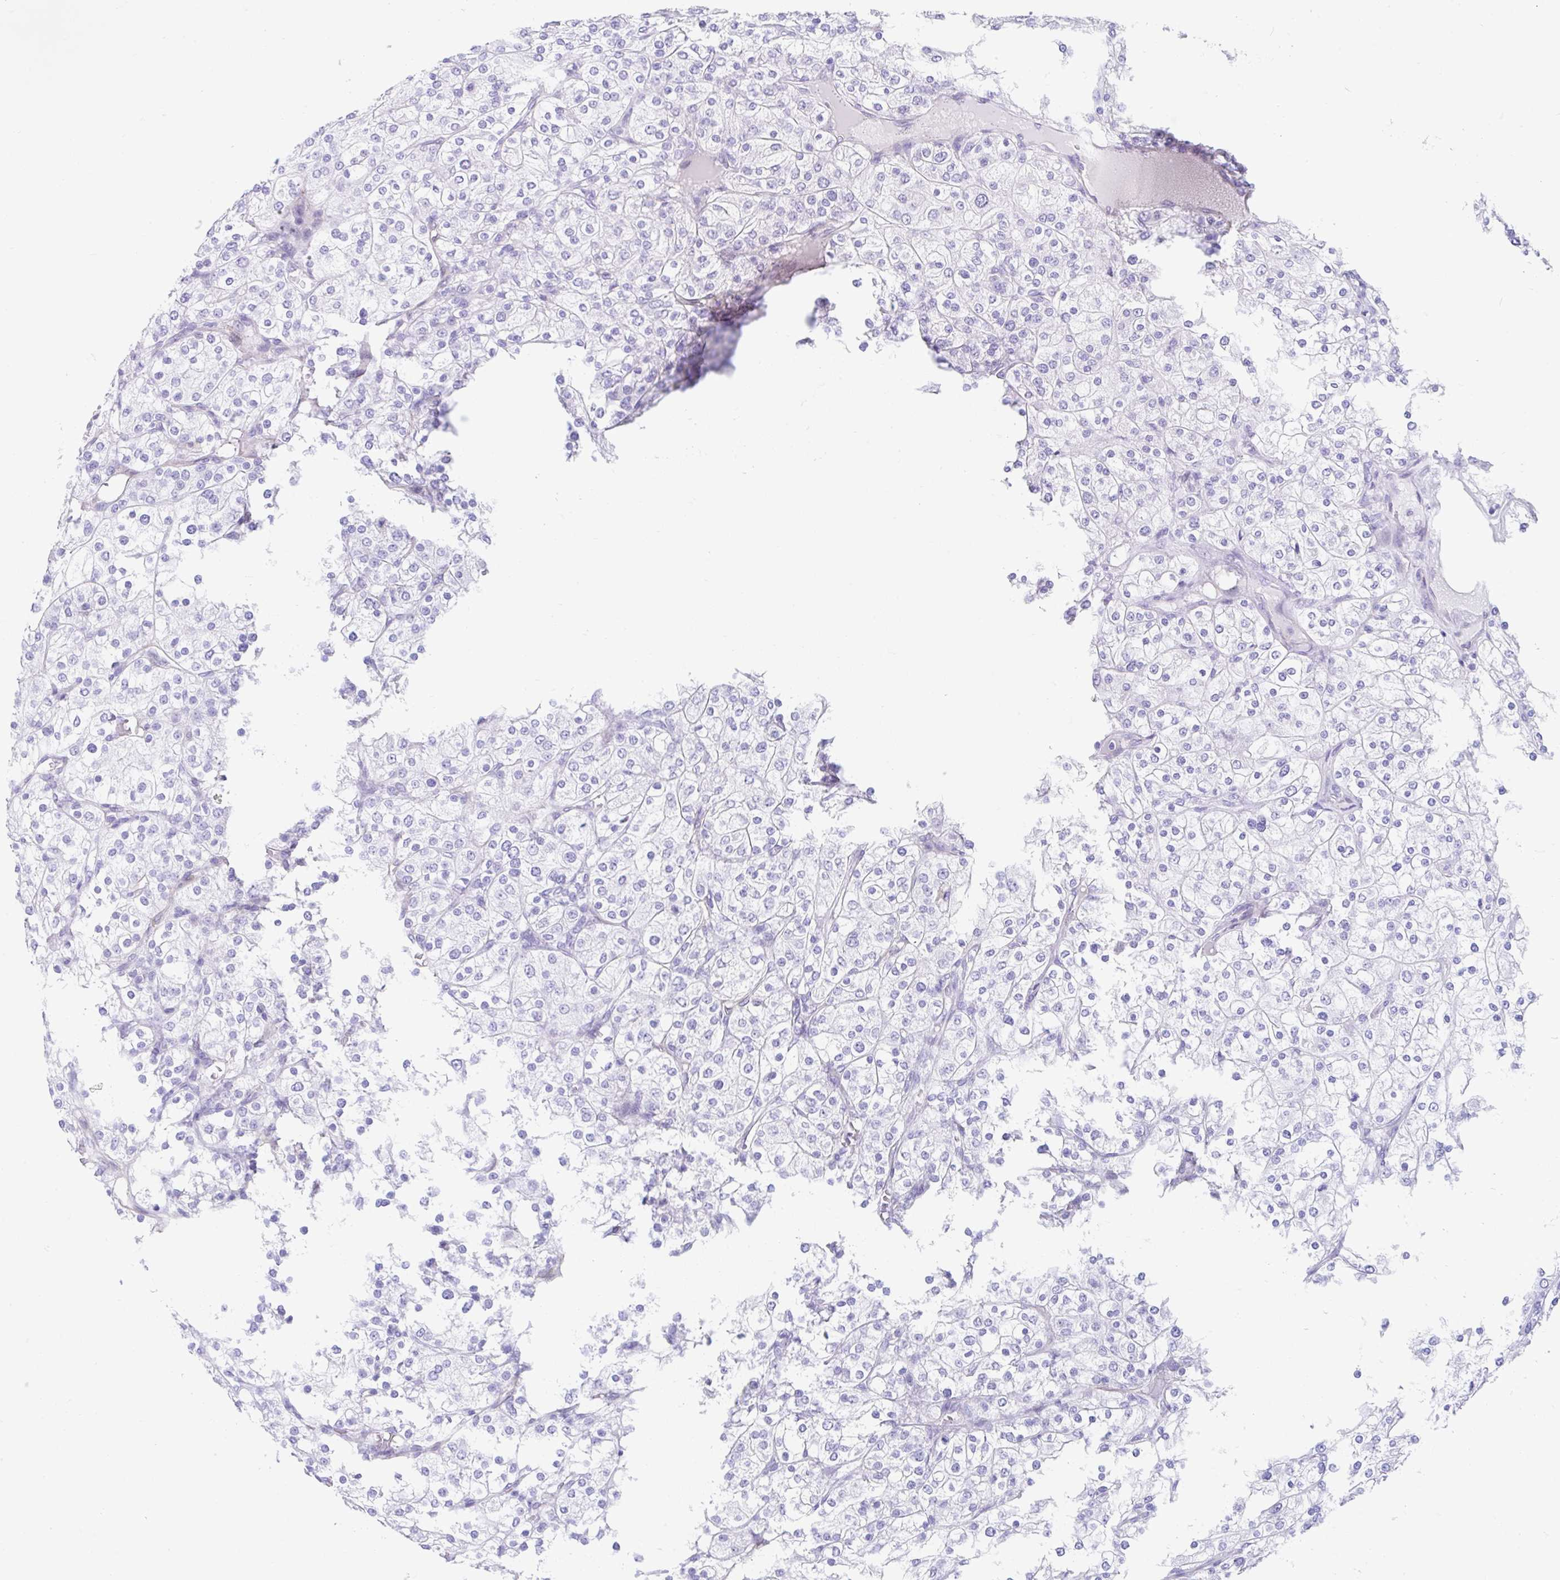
{"staining": {"intensity": "negative", "quantity": "none", "location": "none"}, "tissue": "renal cancer", "cell_type": "Tumor cells", "image_type": "cancer", "snomed": [{"axis": "morphology", "description": "Adenocarcinoma, NOS"}, {"axis": "topography", "description": "Kidney"}], "caption": "An image of adenocarcinoma (renal) stained for a protein displays no brown staining in tumor cells.", "gene": "FAM107A", "patient": {"sex": "male", "age": 80}}